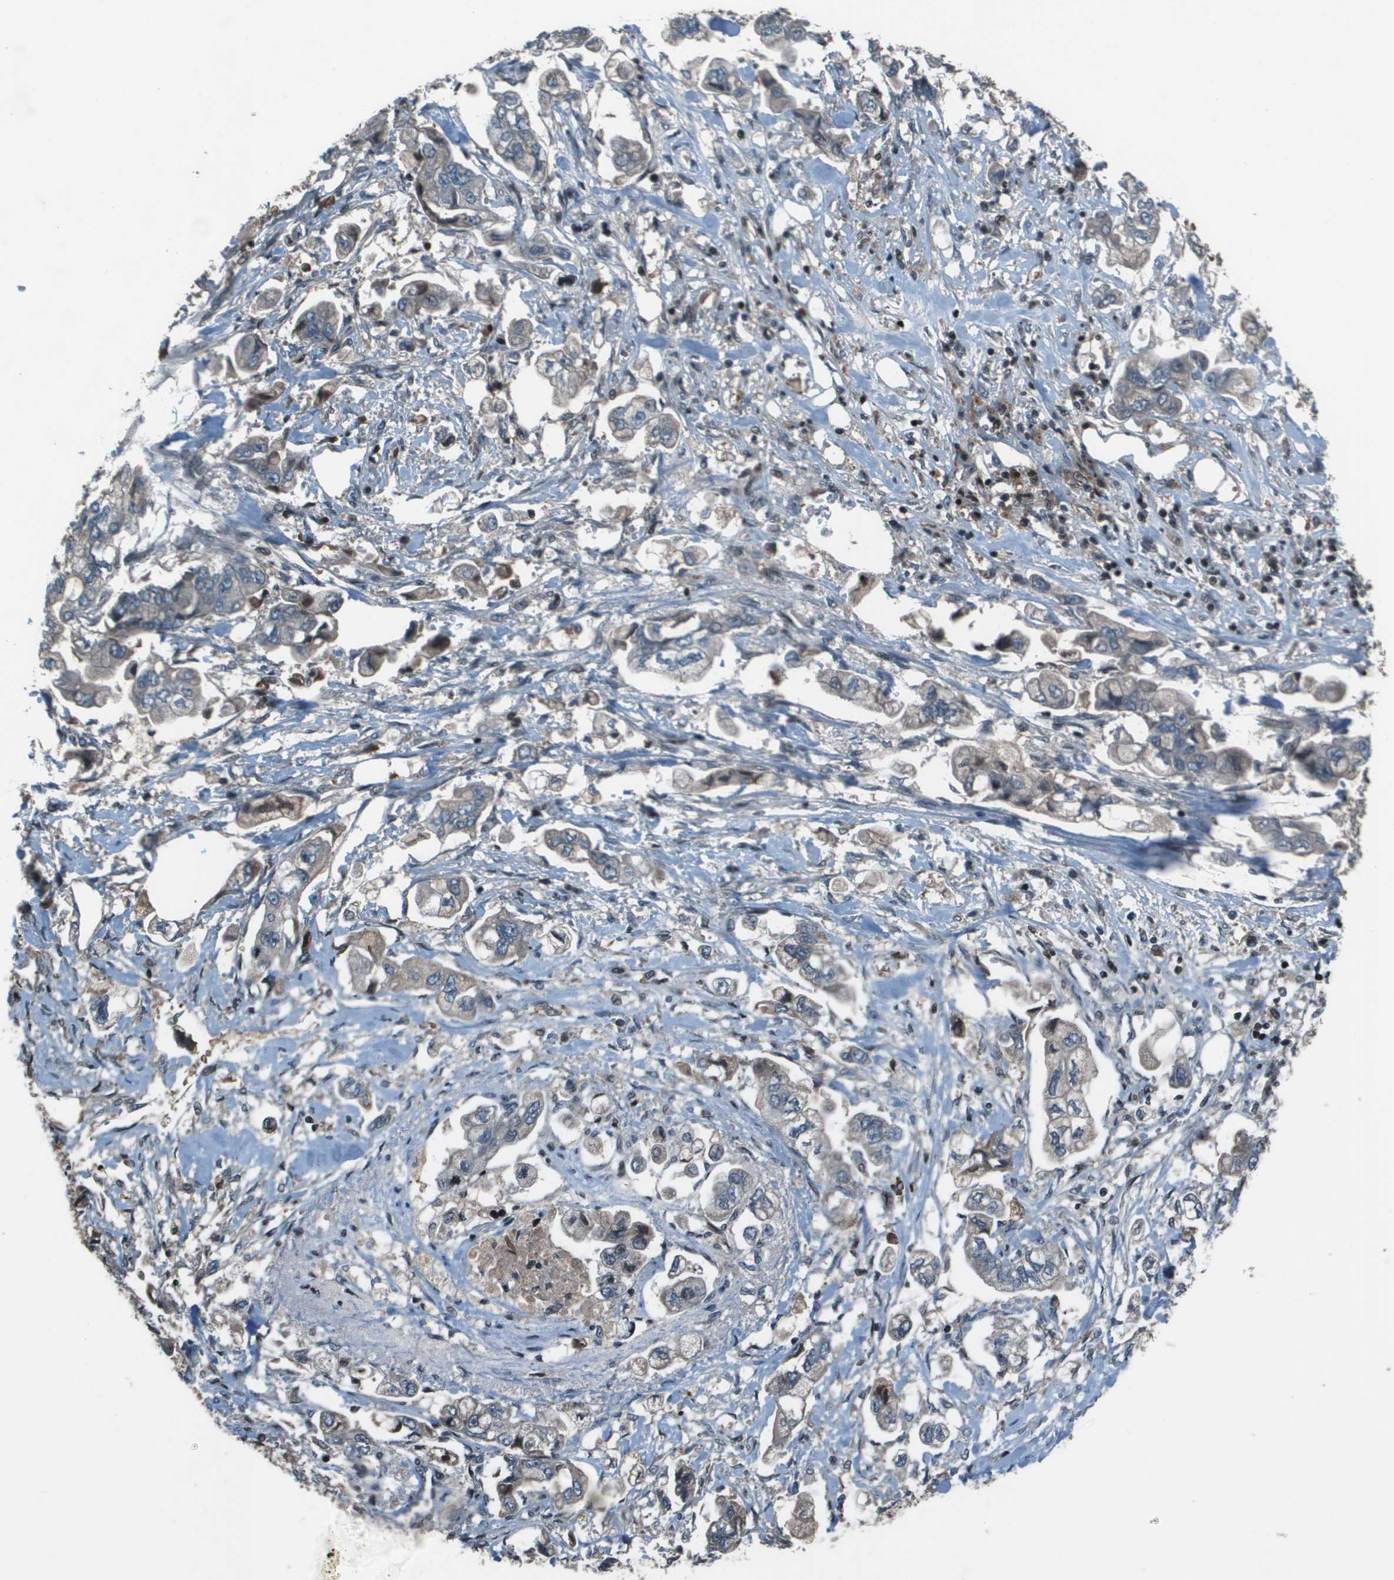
{"staining": {"intensity": "negative", "quantity": "none", "location": "none"}, "tissue": "stomach cancer", "cell_type": "Tumor cells", "image_type": "cancer", "snomed": [{"axis": "morphology", "description": "Adenocarcinoma, NOS"}, {"axis": "topography", "description": "Stomach"}], "caption": "DAB (3,3'-diaminobenzidine) immunohistochemical staining of human stomach cancer (adenocarcinoma) displays no significant staining in tumor cells.", "gene": "CXCL12", "patient": {"sex": "male", "age": 62}}